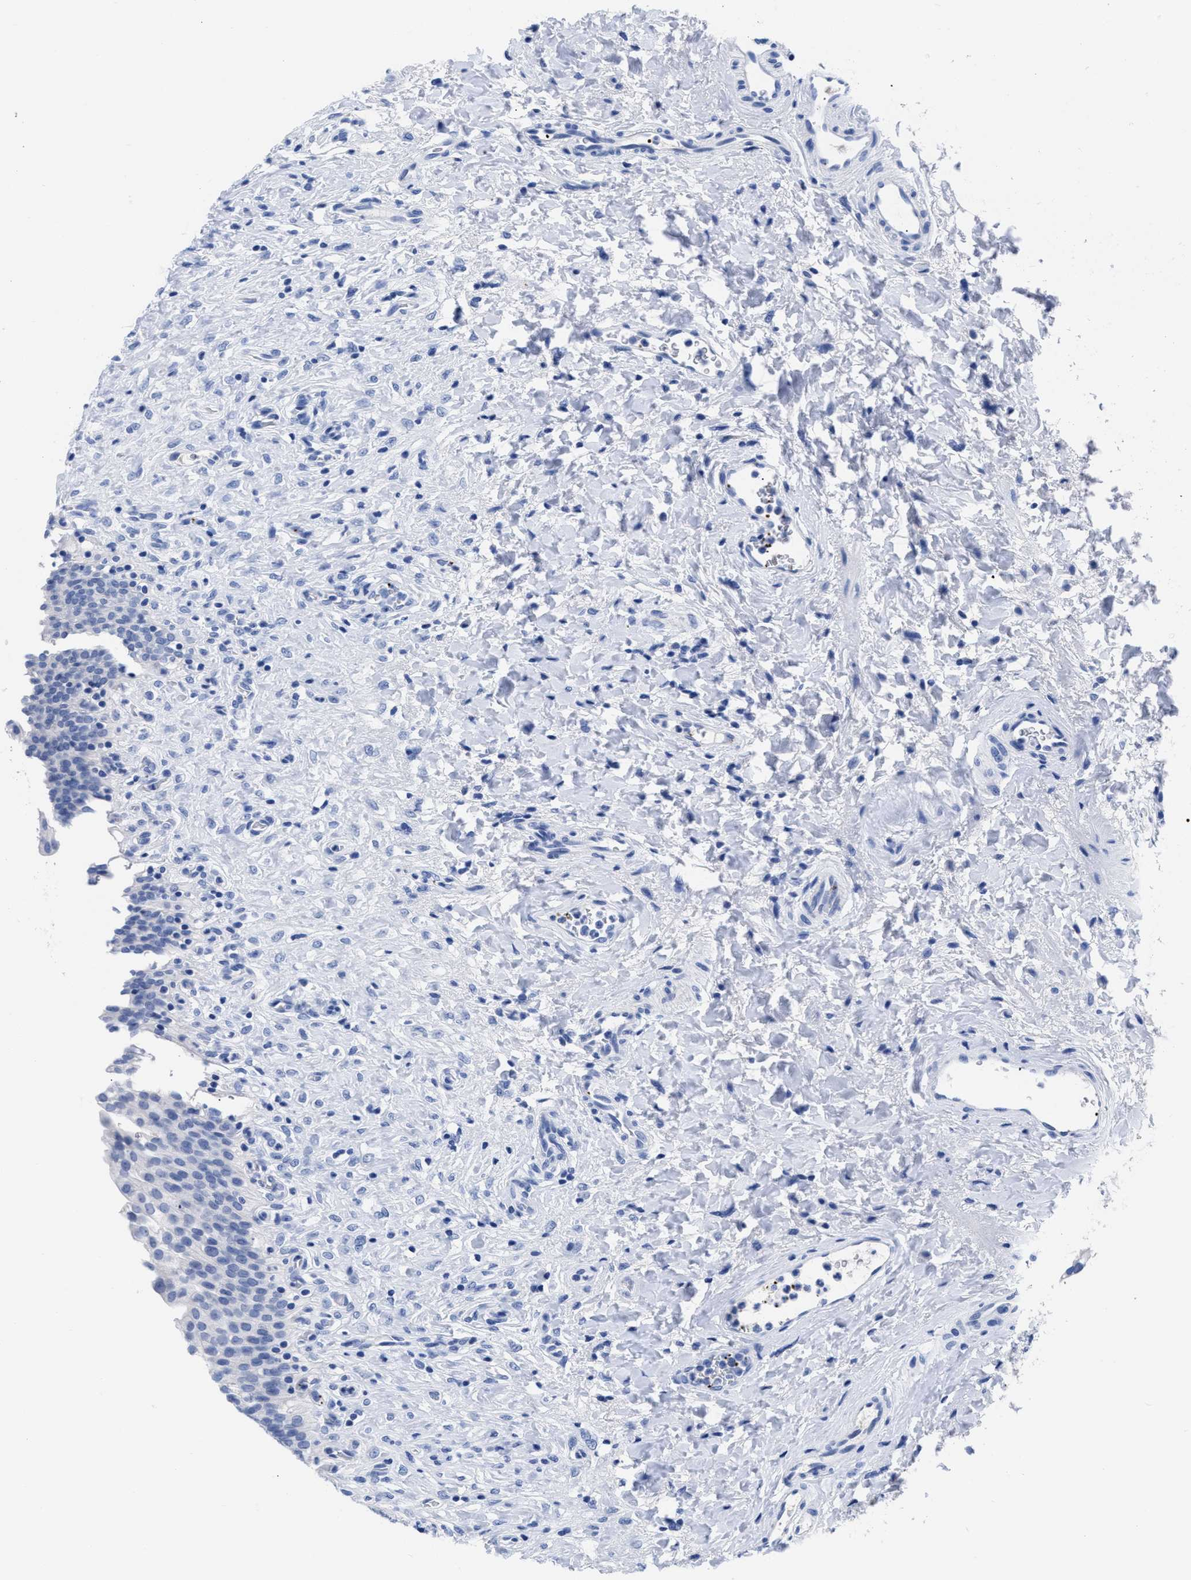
{"staining": {"intensity": "negative", "quantity": "none", "location": "none"}, "tissue": "urinary bladder", "cell_type": "Urothelial cells", "image_type": "normal", "snomed": [{"axis": "morphology", "description": "Urothelial carcinoma, High grade"}, {"axis": "topography", "description": "Urinary bladder"}], "caption": "The histopathology image displays no significant staining in urothelial cells of urinary bladder.", "gene": "TREML1", "patient": {"sex": "male", "age": 46}}